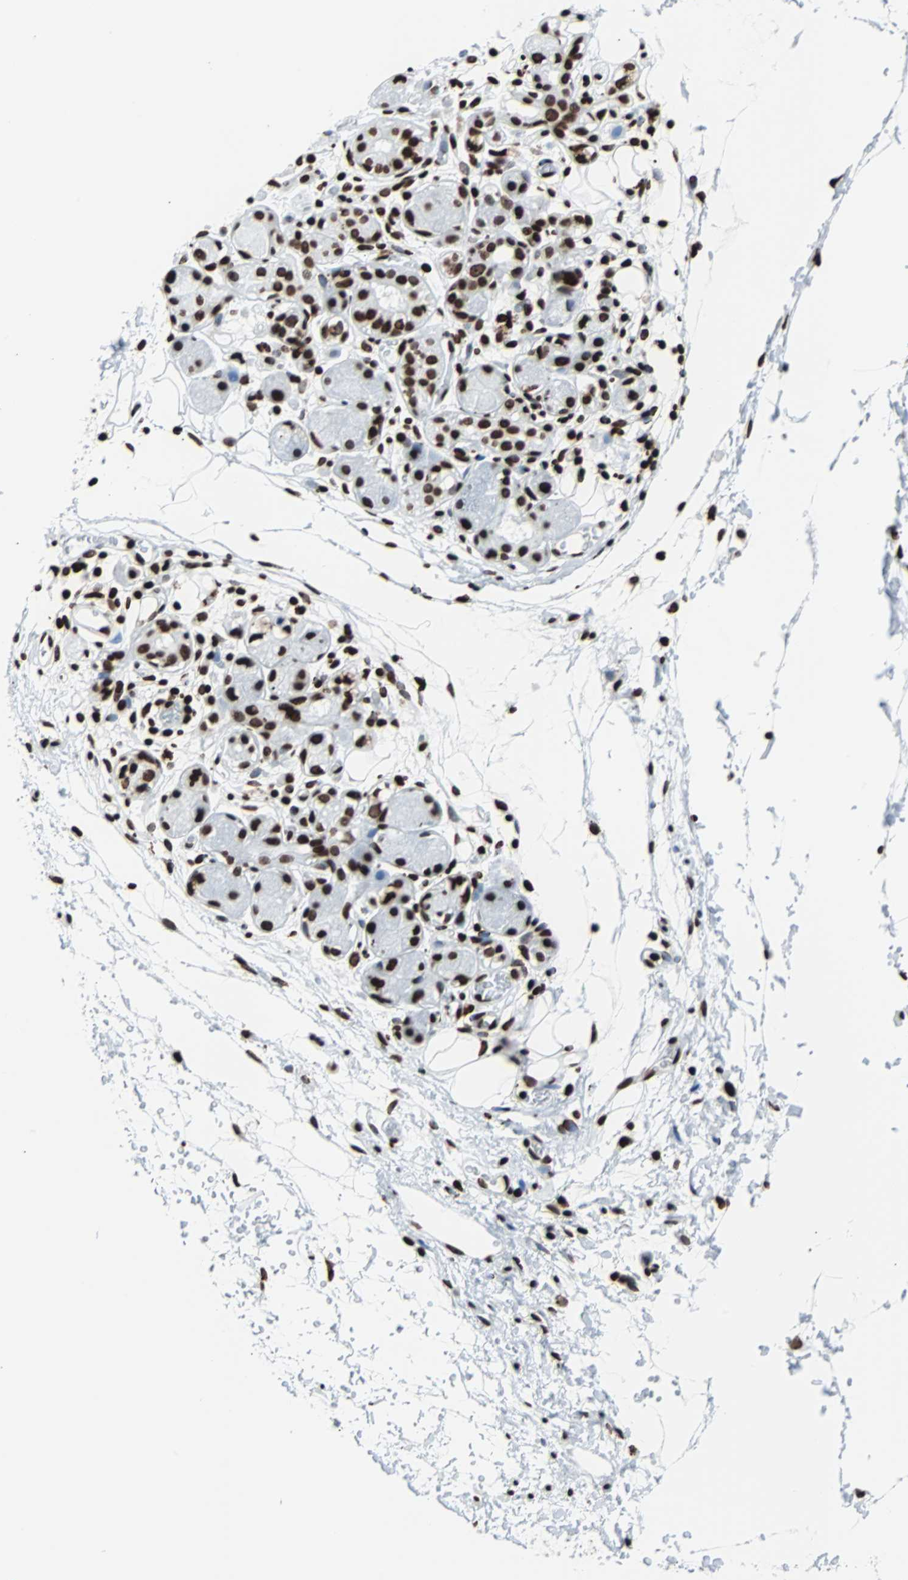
{"staining": {"intensity": "strong", "quantity": ">75%", "location": "nuclear"}, "tissue": "adipose tissue", "cell_type": "Adipocytes", "image_type": "normal", "snomed": [{"axis": "morphology", "description": "Normal tissue, NOS"}, {"axis": "morphology", "description": "Inflammation, NOS"}, {"axis": "topography", "description": "Vascular tissue"}, {"axis": "topography", "description": "Salivary gland"}], "caption": "DAB (3,3'-diaminobenzidine) immunohistochemical staining of unremarkable adipose tissue exhibits strong nuclear protein positivity in about >75% of adipocytes. Immunohistochemistry stains the protein of interest in brown and the nuclei are stained blue.", "gene": "H2BC18", "patient": {"sex": "female", "age": 75}}